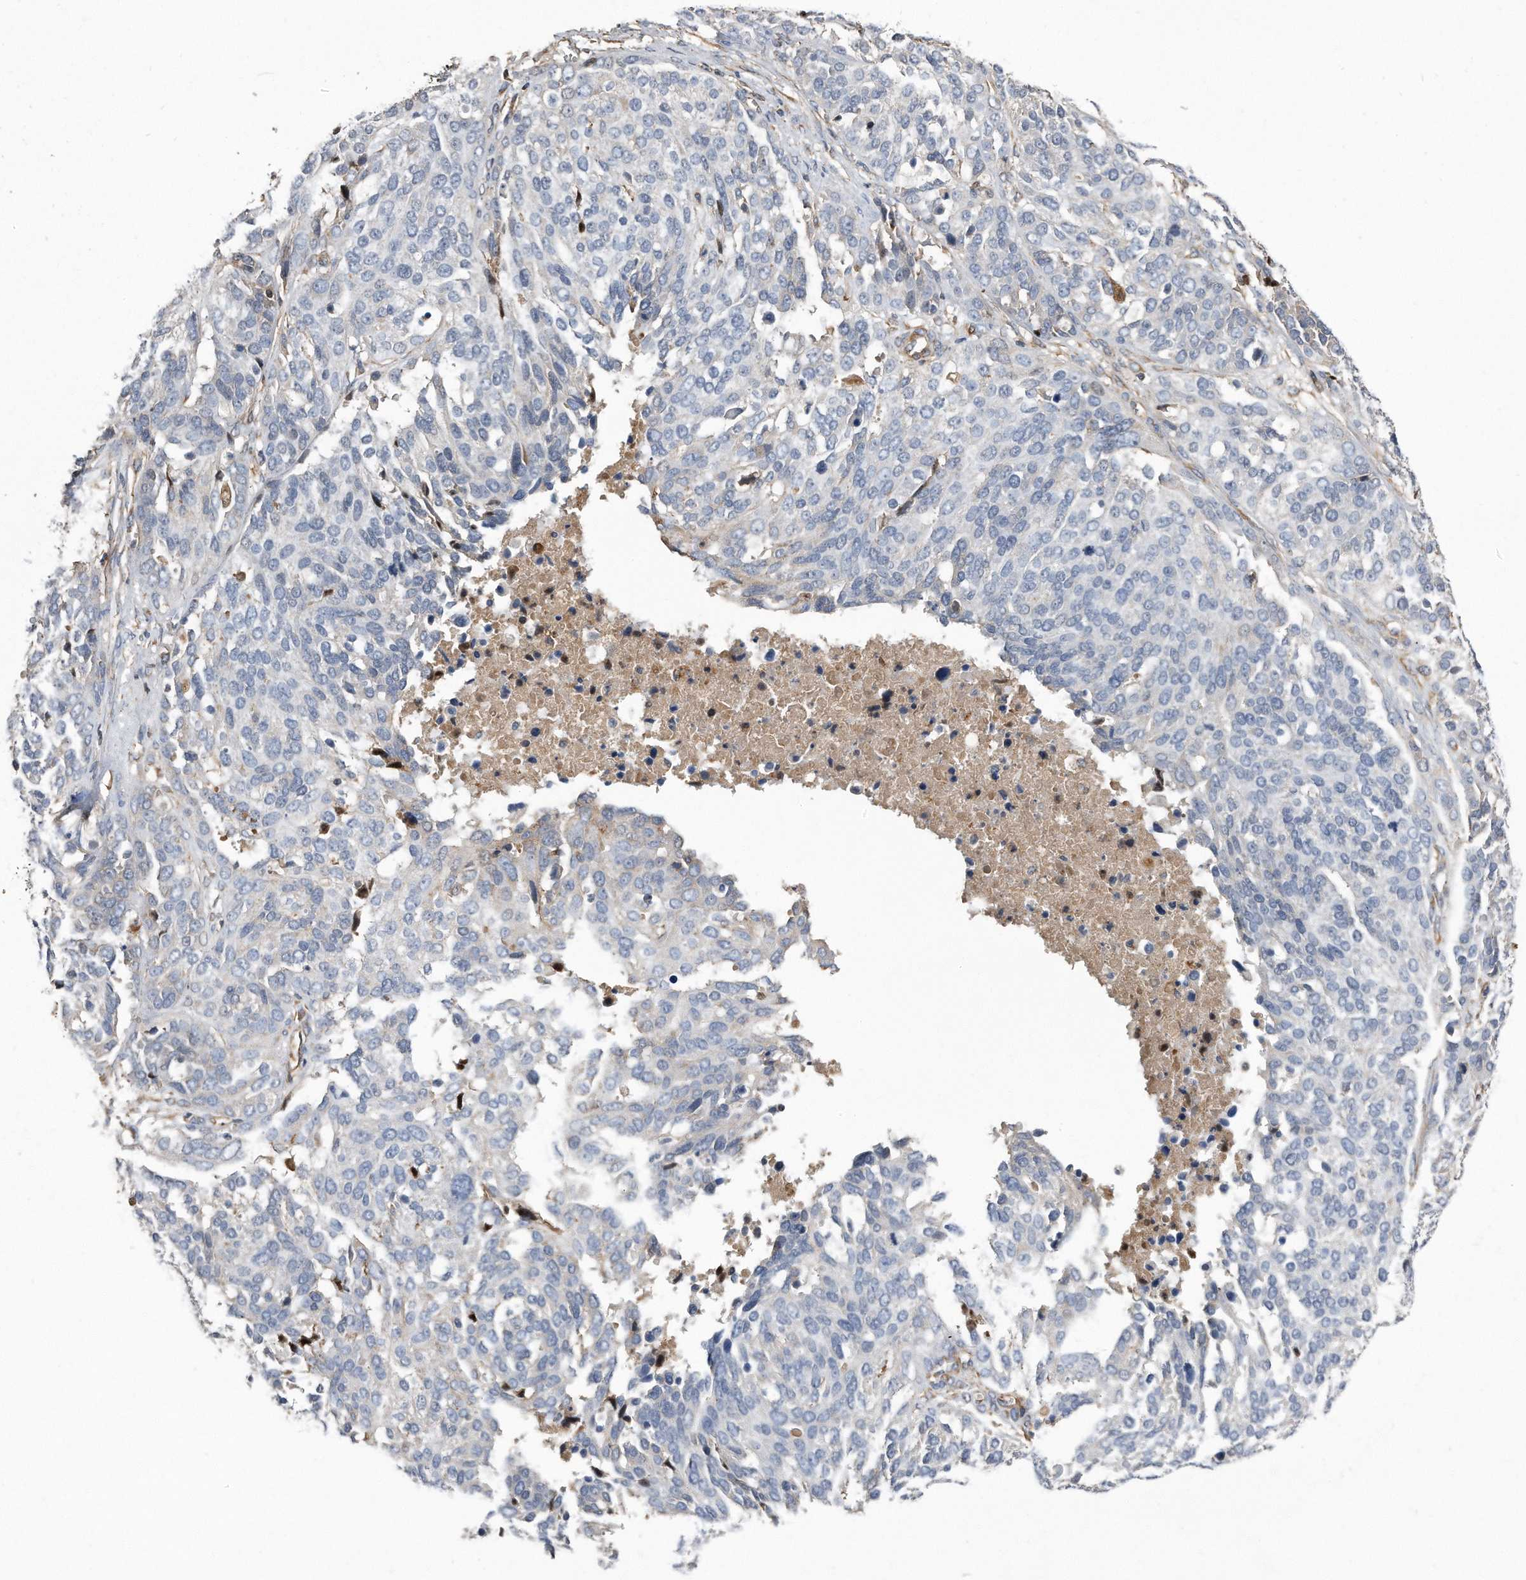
{"staining": {"intensity": "negative", "quantity": "none", "location": "none"}, "tissue": "ovarian cancer", "cell_type": "Tumor cells", "image_type": "cancer", "snomed": [{"axis": "morphology", "description": "Cystadenocarcinoma, serous, NOS"}, {"axis": "topography", "description": "Ovary"}], "caption": "Ovarian serous cystadenocarcinoma was stained to show a protein in brown. There is no significant positivity in tumor cells. (DAB (3,3'-diaminobenzidine) immunohistochemistry (IHC) with hematoxylin counter stain).", "gene": "GPC1", "patient": {"sex": "female", "age": 44}}